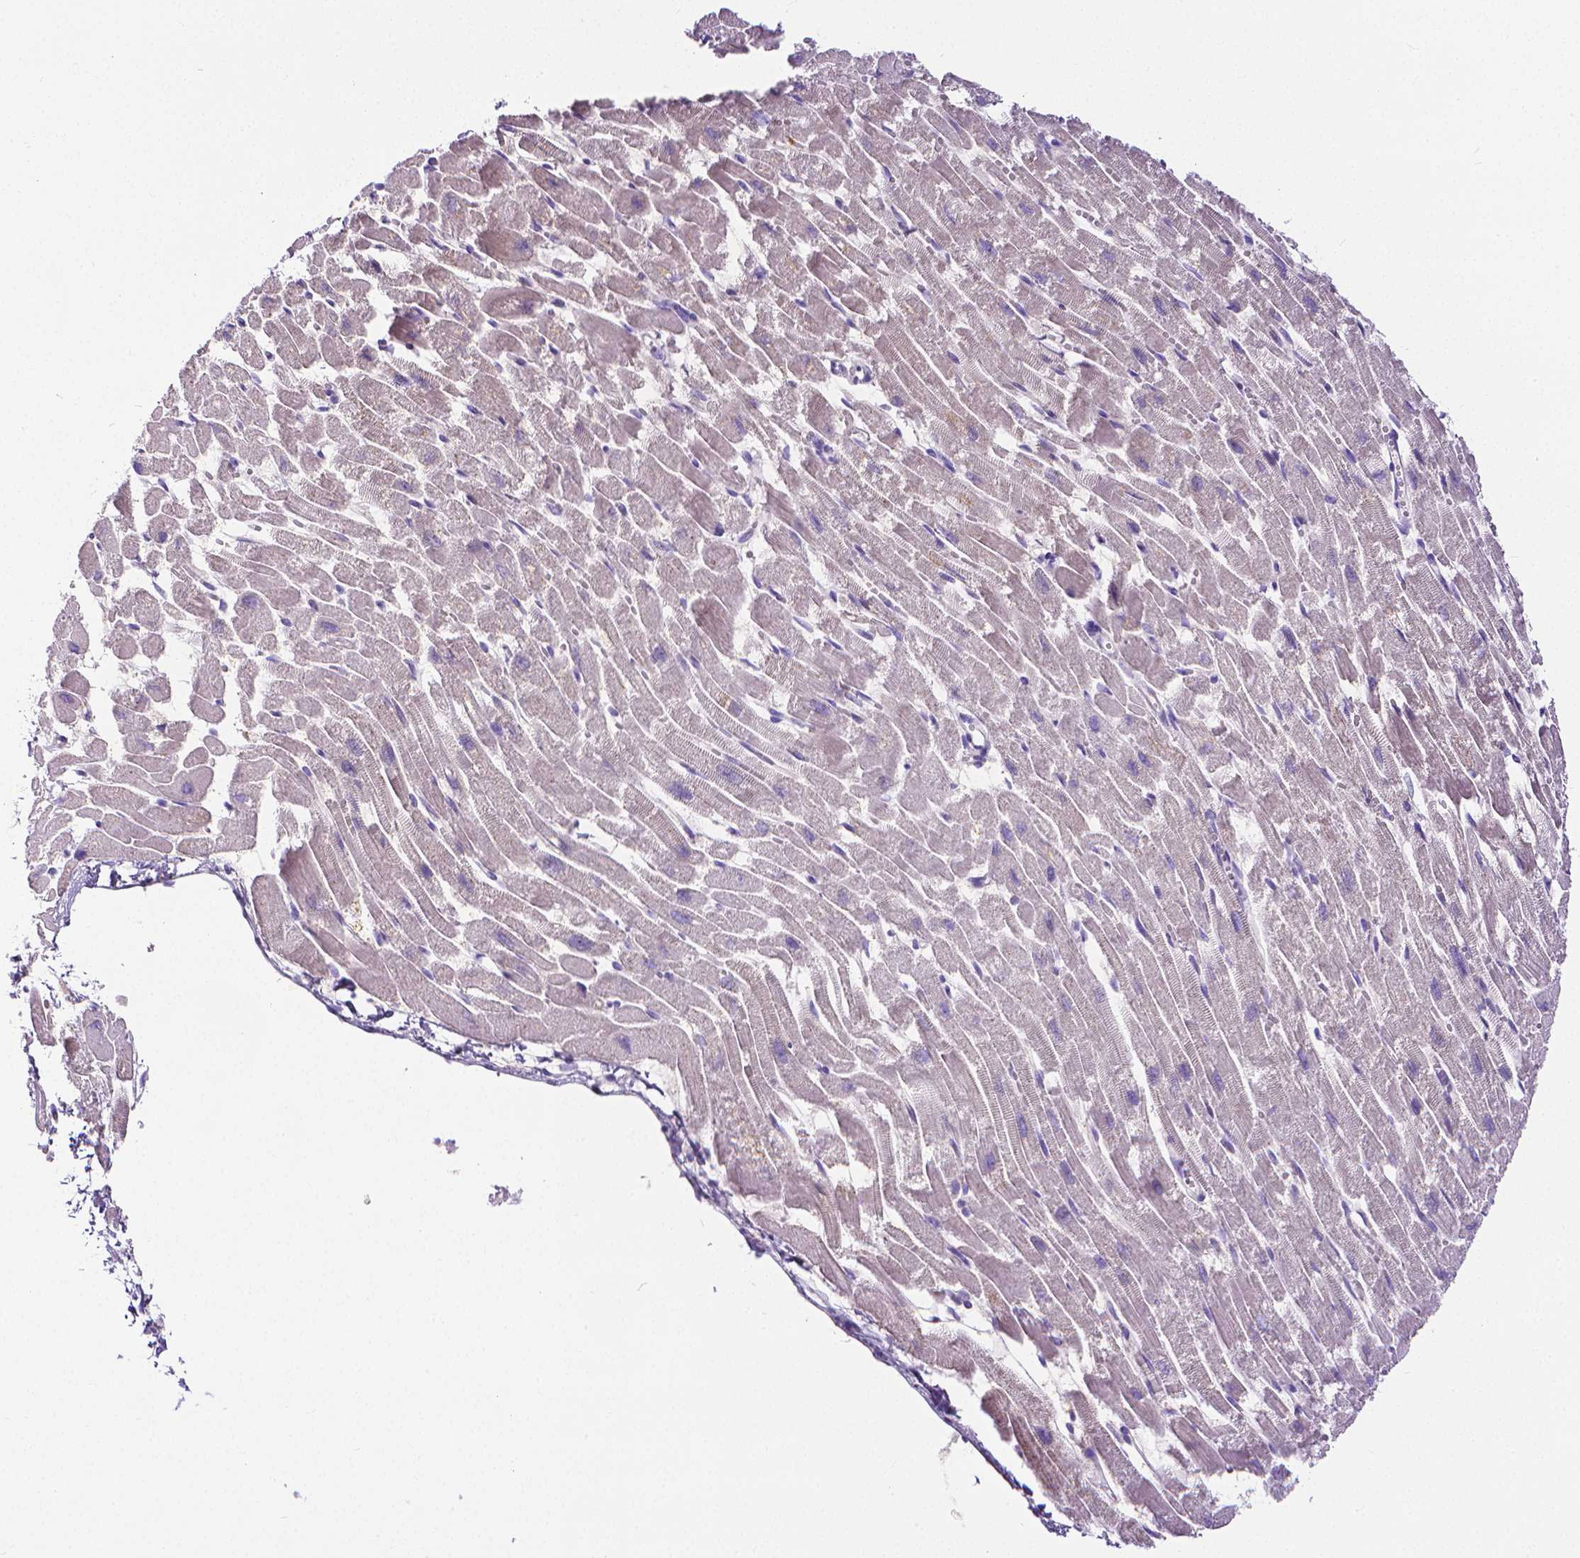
{"staining": {"intensity": "negative", "quantity": "none", "location": "none"}, "tissue": "heart muscle", "cell_type": "Cardiomyocytes", "image_type": "normal", "snomed": [{"axis": "morphology", "description": "Normal tissue, NOS"}, {"axis": "topography", "description": "Heart"}], "caption": "The histopathology image reveals no staining of cardiomyocytes in normal heart muscle.", "gene": "MMP9", "patient": {"sex": "female", "age": 52}}